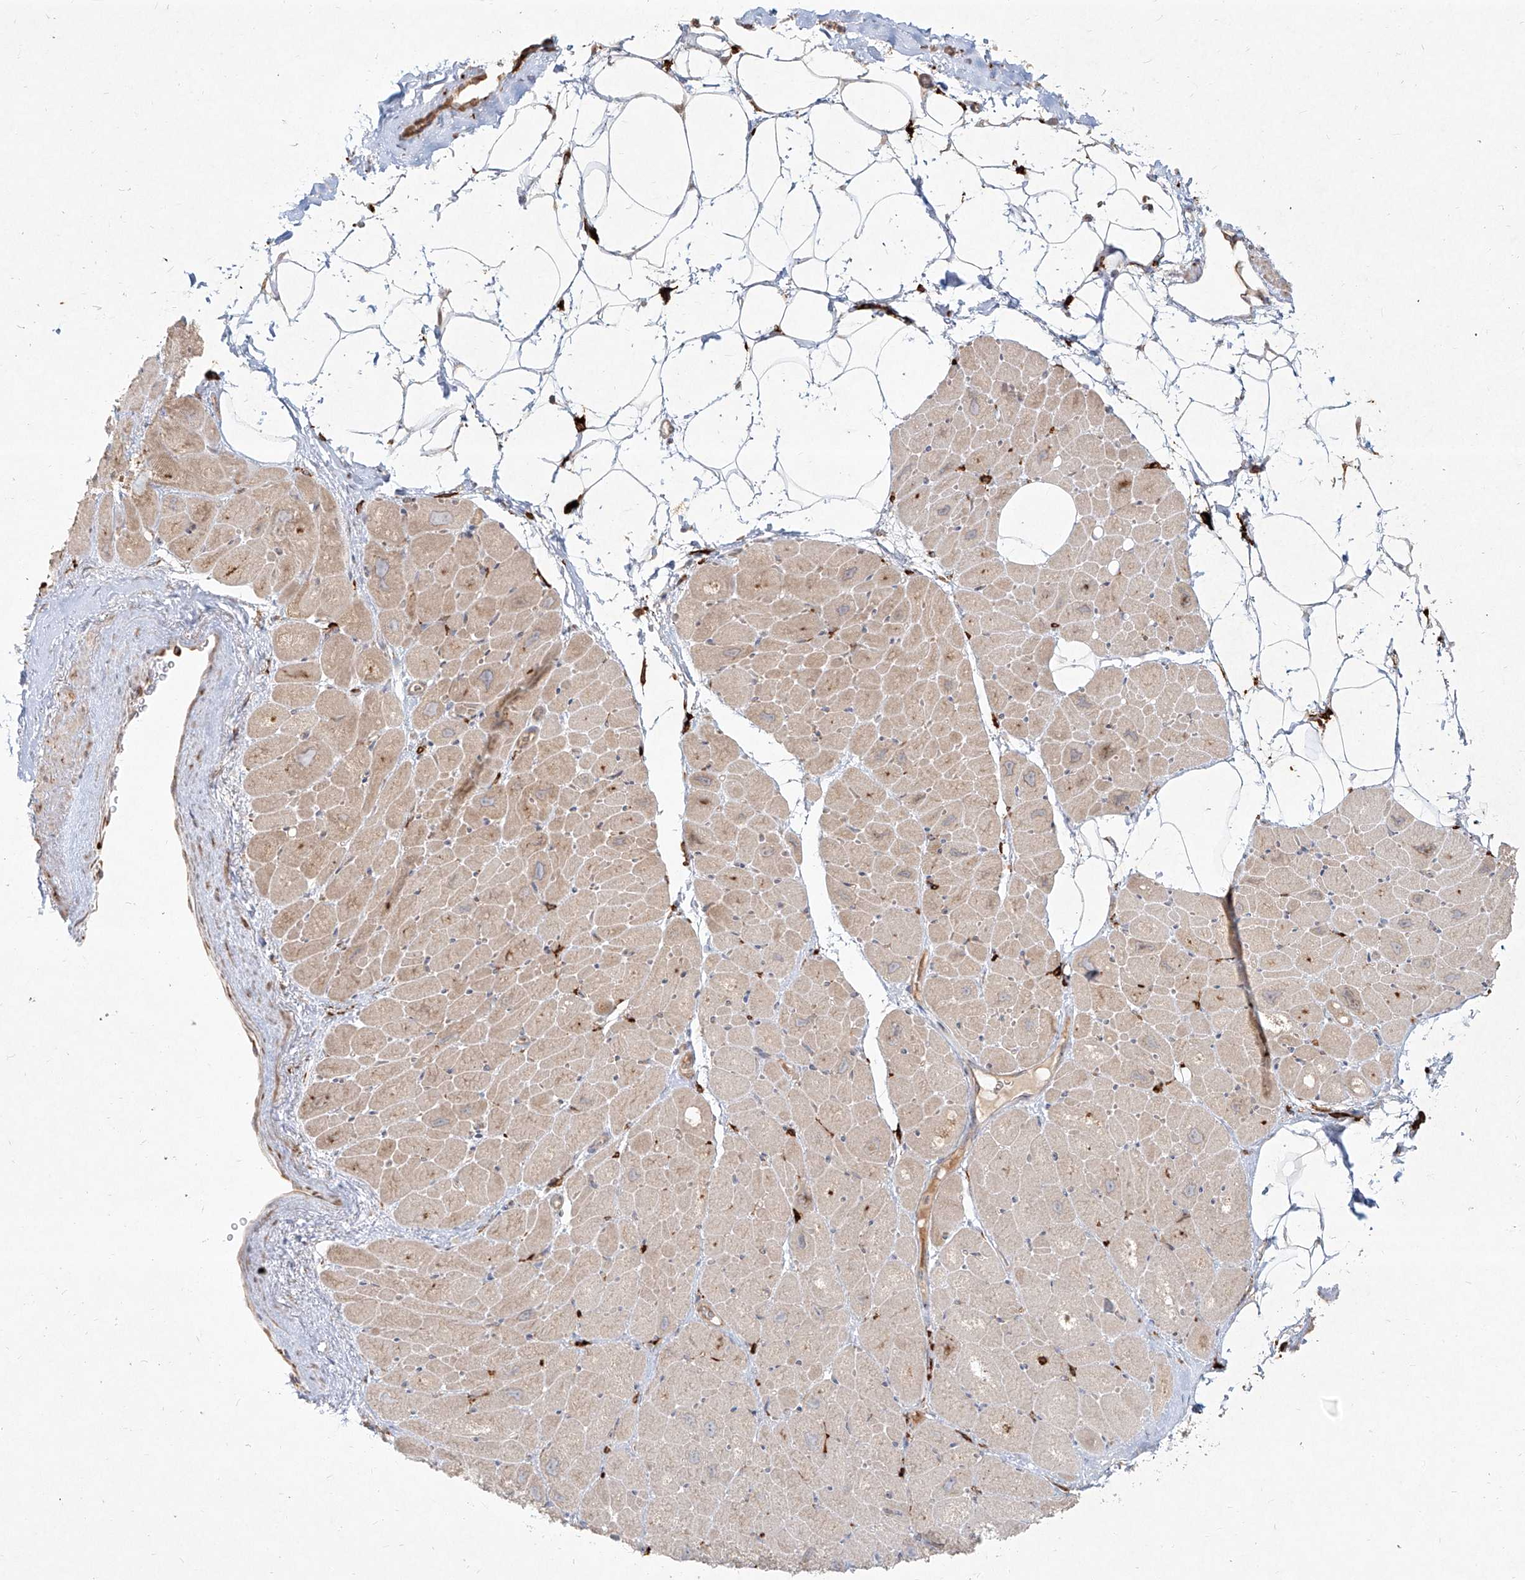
{"staining": {"intensity": "weak", "quantity": "25%-75%", "location": "cytoplasmic/membranous"}, "tissue": "heart muscle", "cell_type": "Cardiomyocytes", "image_type": "normal", "snomed": [{"axis": "morphology", "description": "Normal tissue, NOS"}, {"axis": "topography", "description": "Heart"}], "caption": "The histopathology image demonstrates immunohistochemical staining of normal heart muscle. There is weak cytoplasmic/membranous positivity is appreciated in approximately 25%-75% of cardiomyocytes.", "gene": "CD209", "patient": {"sex": "male", "age": 50}}